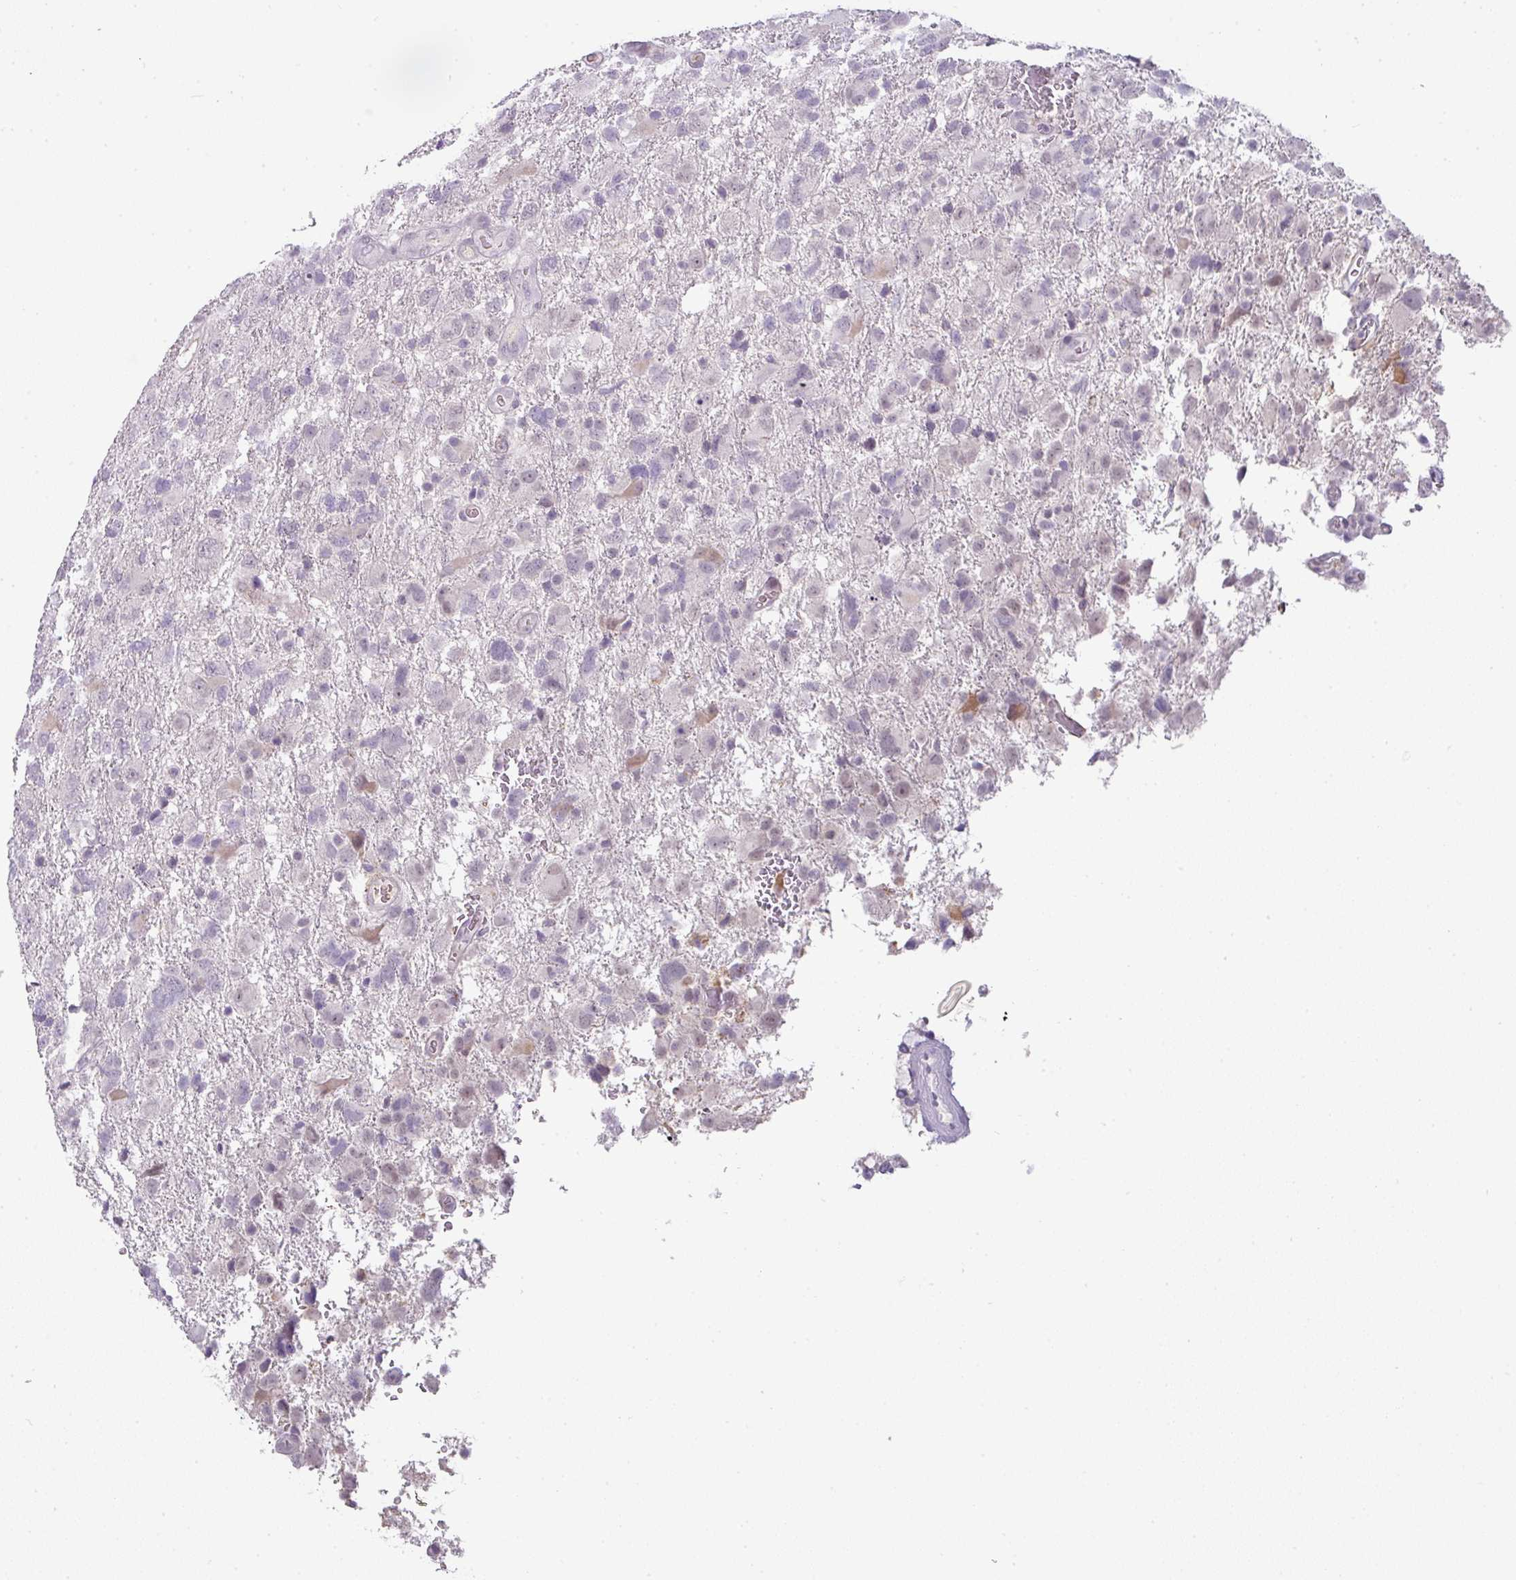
{"staining": {"intensity": "negative", "quantity": "none", "location": "none"}, "tissue": "glioma", "cell_type": "Tumor cells", "image_type": "cancer", "snomed": [{"axis": "morphology", "description": "Glioma, malignant, High grade"}, {"axis": "topography", "description": "Brain"}], "caption": "Immunohistochemical staining of human glioma reveals no significant positivity in tumor cells. (Brightfield microscopy of DAB IHC at high magnification).", "gene": "FGF17", "patient": {"sex": "male", "age": 61}}